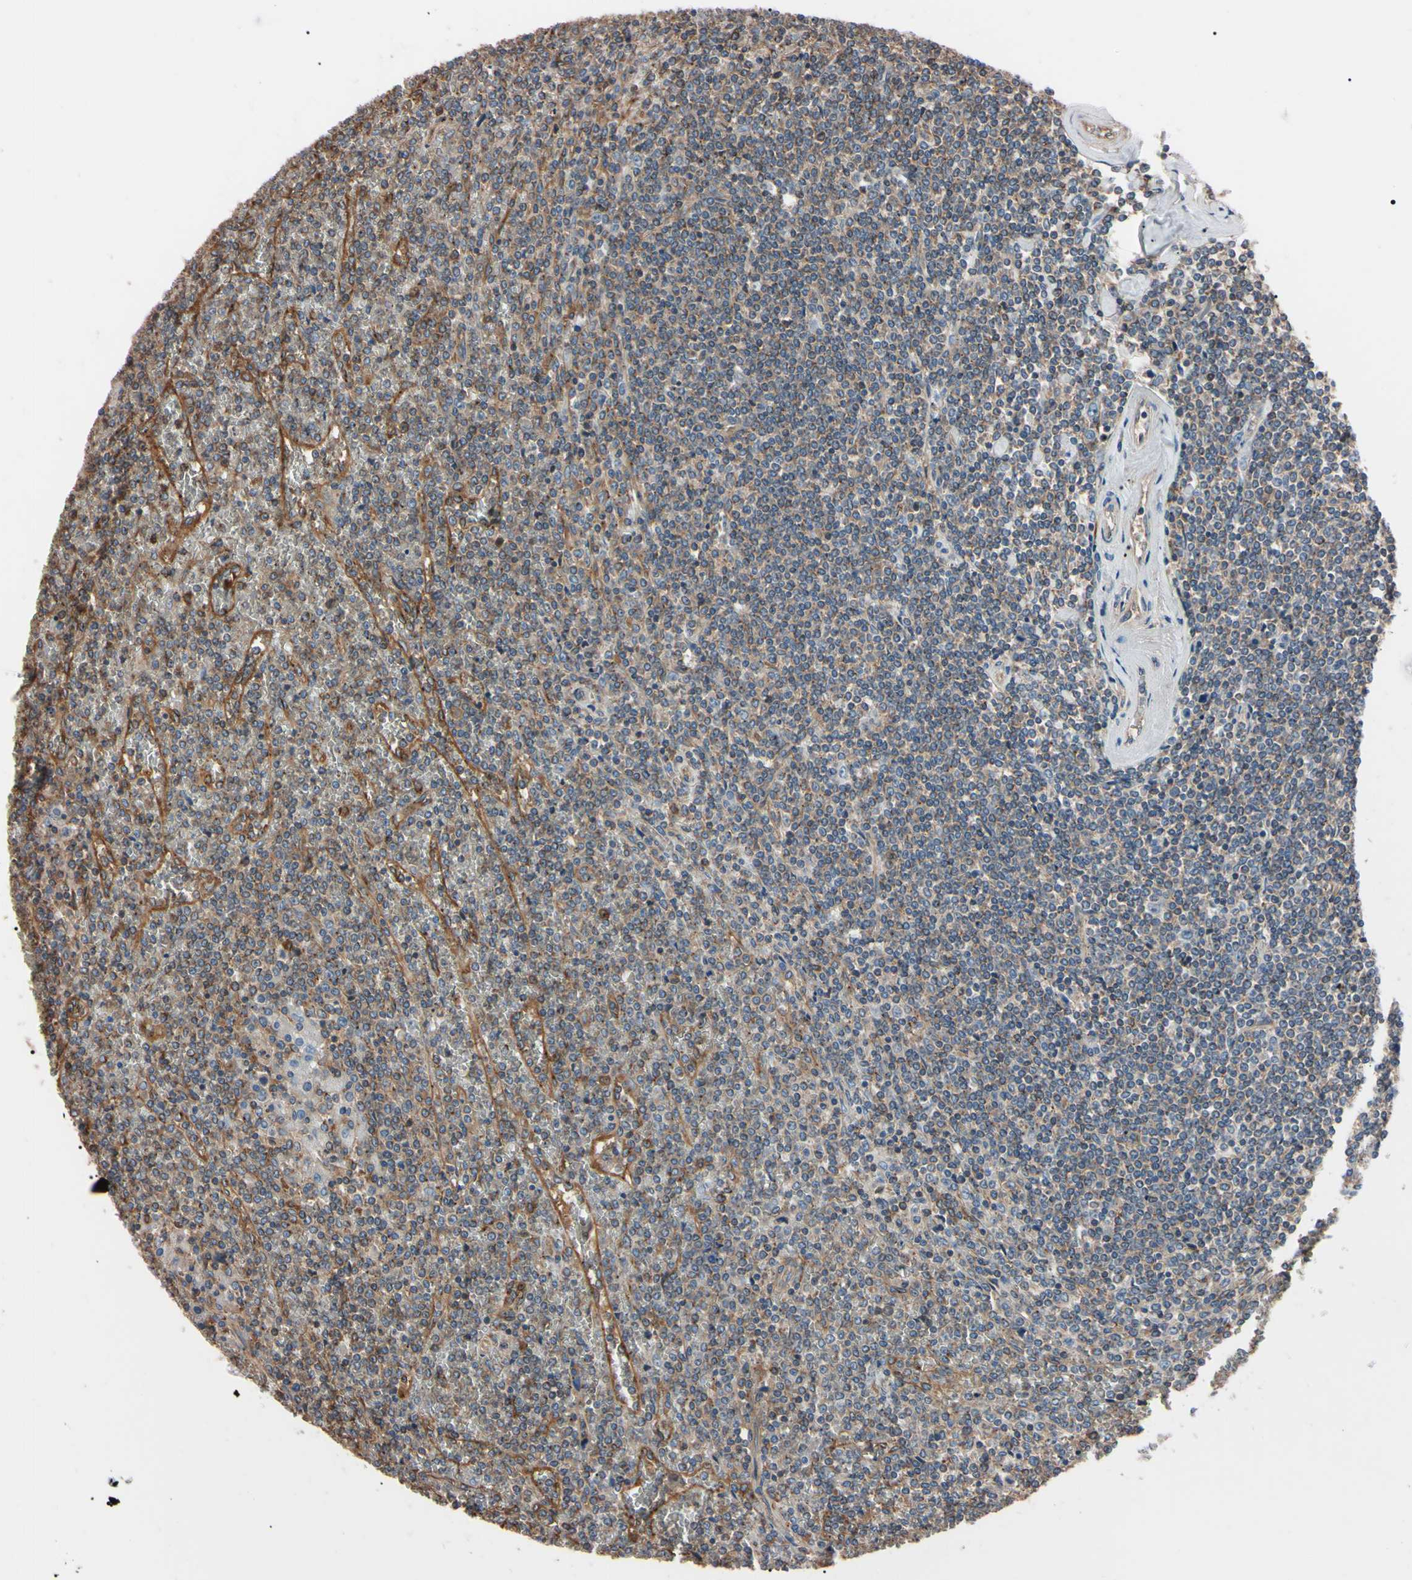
{"staining": {"intensity": "weak", "quantity": ">75%", "location": "cytoplasmic/membranous"}, "tissue": "lymphoma", "cell_type": "Tumor cells", "image_type": "cancer", "snomed": [{"axis": "morphology", "description": "Malignant lymphoma, non-Hodgkin's type, Low grade"}, {"axis": "topography", "description": "Spleen"}], "caption": "Low-grade malignant lymphoma, non-Hodgkin's type stained with DAB (3,3'-diaminobenzidine) IHC reveals low levels of weak cytoplasmic/membranous staining in approximately >75% of tumor cells.", "gene": "PRKACA", "patient": {"sex": "female", "age": 19}}